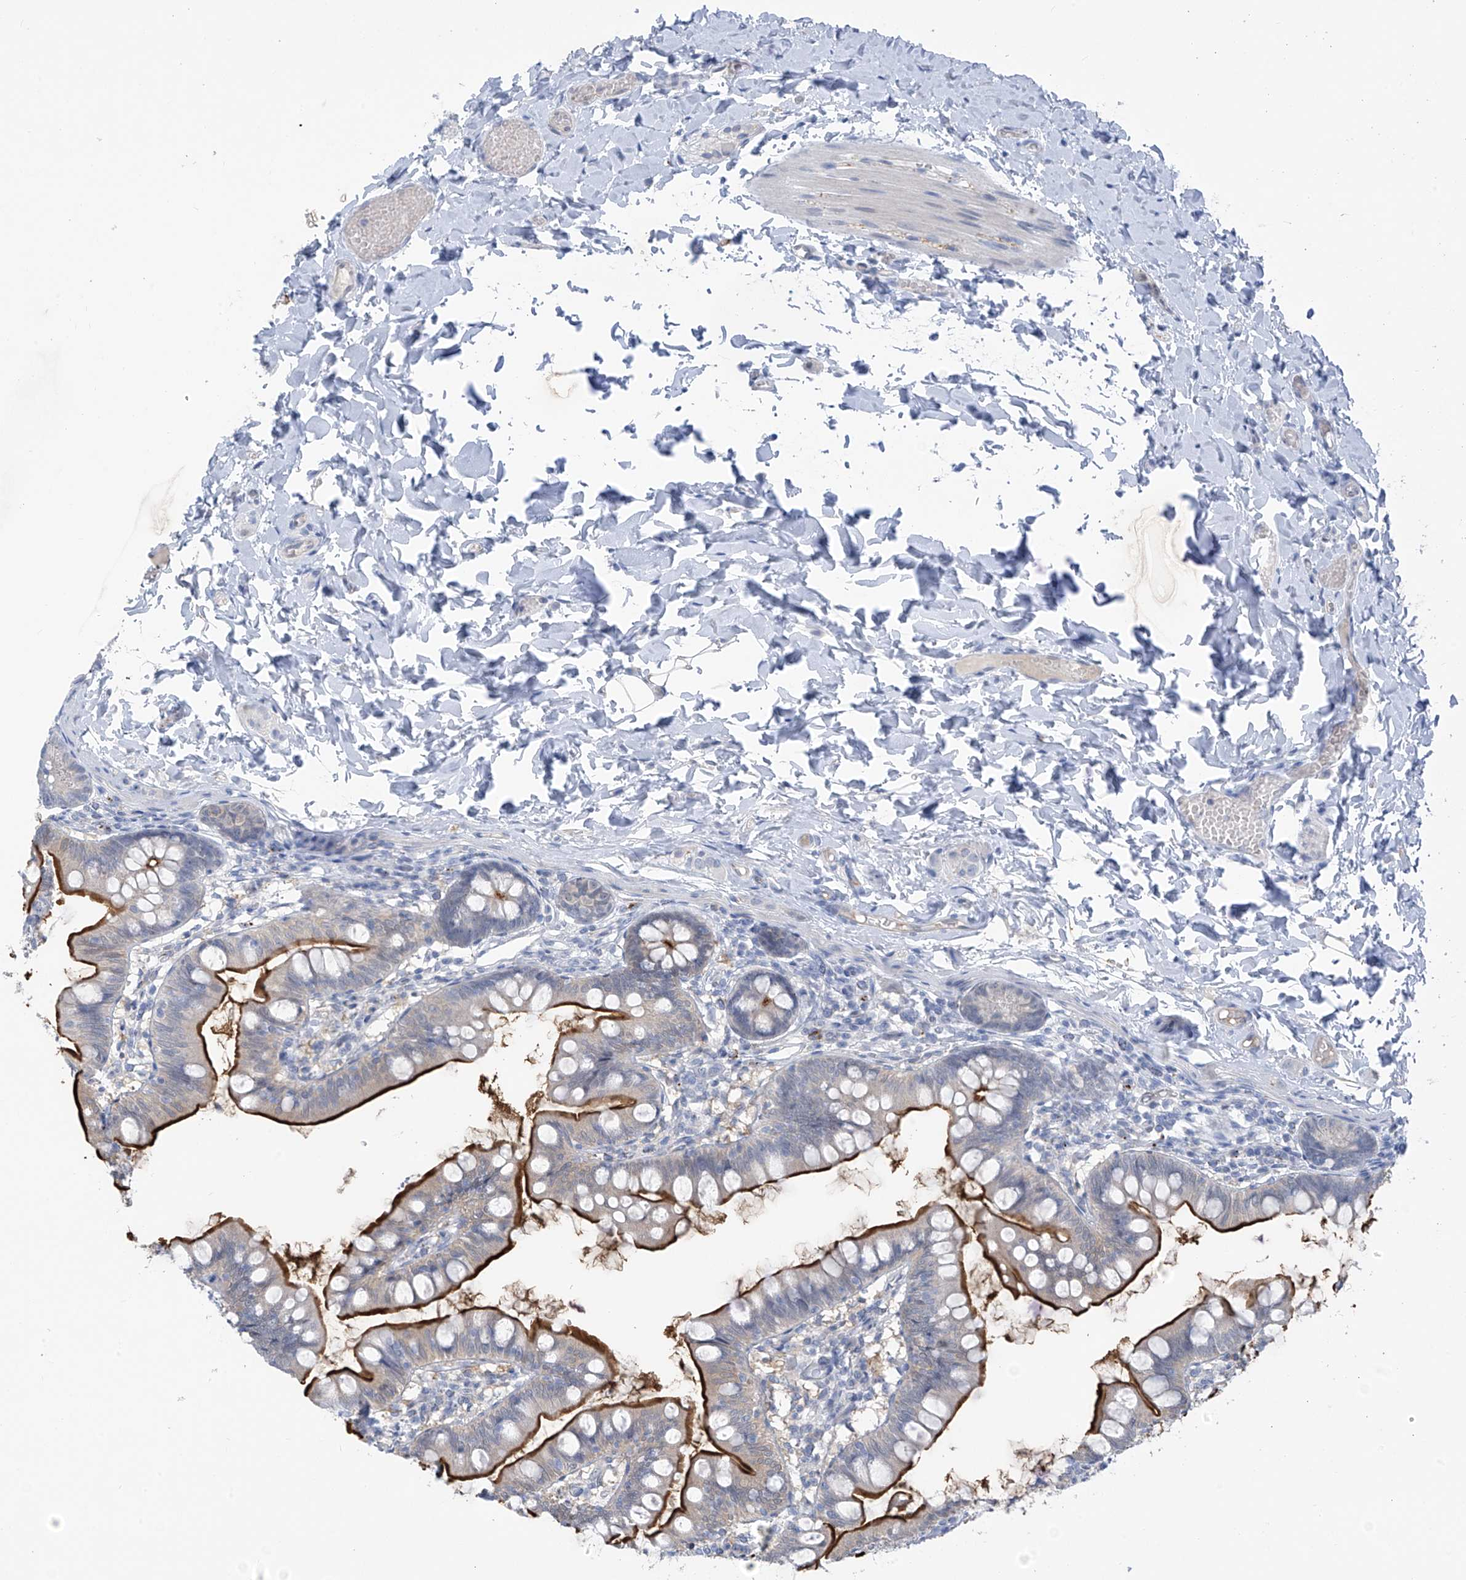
{"staining": {"intensity": "strong", "quantity": "25%-75%", "location": "cytoplasmic/membranous"}, "tissue": "small intestine", "cell_type": "Glandular cells", "image_type": "normal", "snomed": [{"axis": "morphology", "description": "Normal tissue, NOS"}, {"axis": "topography", "description": "Small intestine"}], "caption": "Immunohistochemistry of normal human small intestine reveals high levels of strong cytoplasmic/membranous positivity in approximately 25%-75% of glandular cells.", "gene": "ZNF793", "patient": {"sex": "male", "age": 7}}